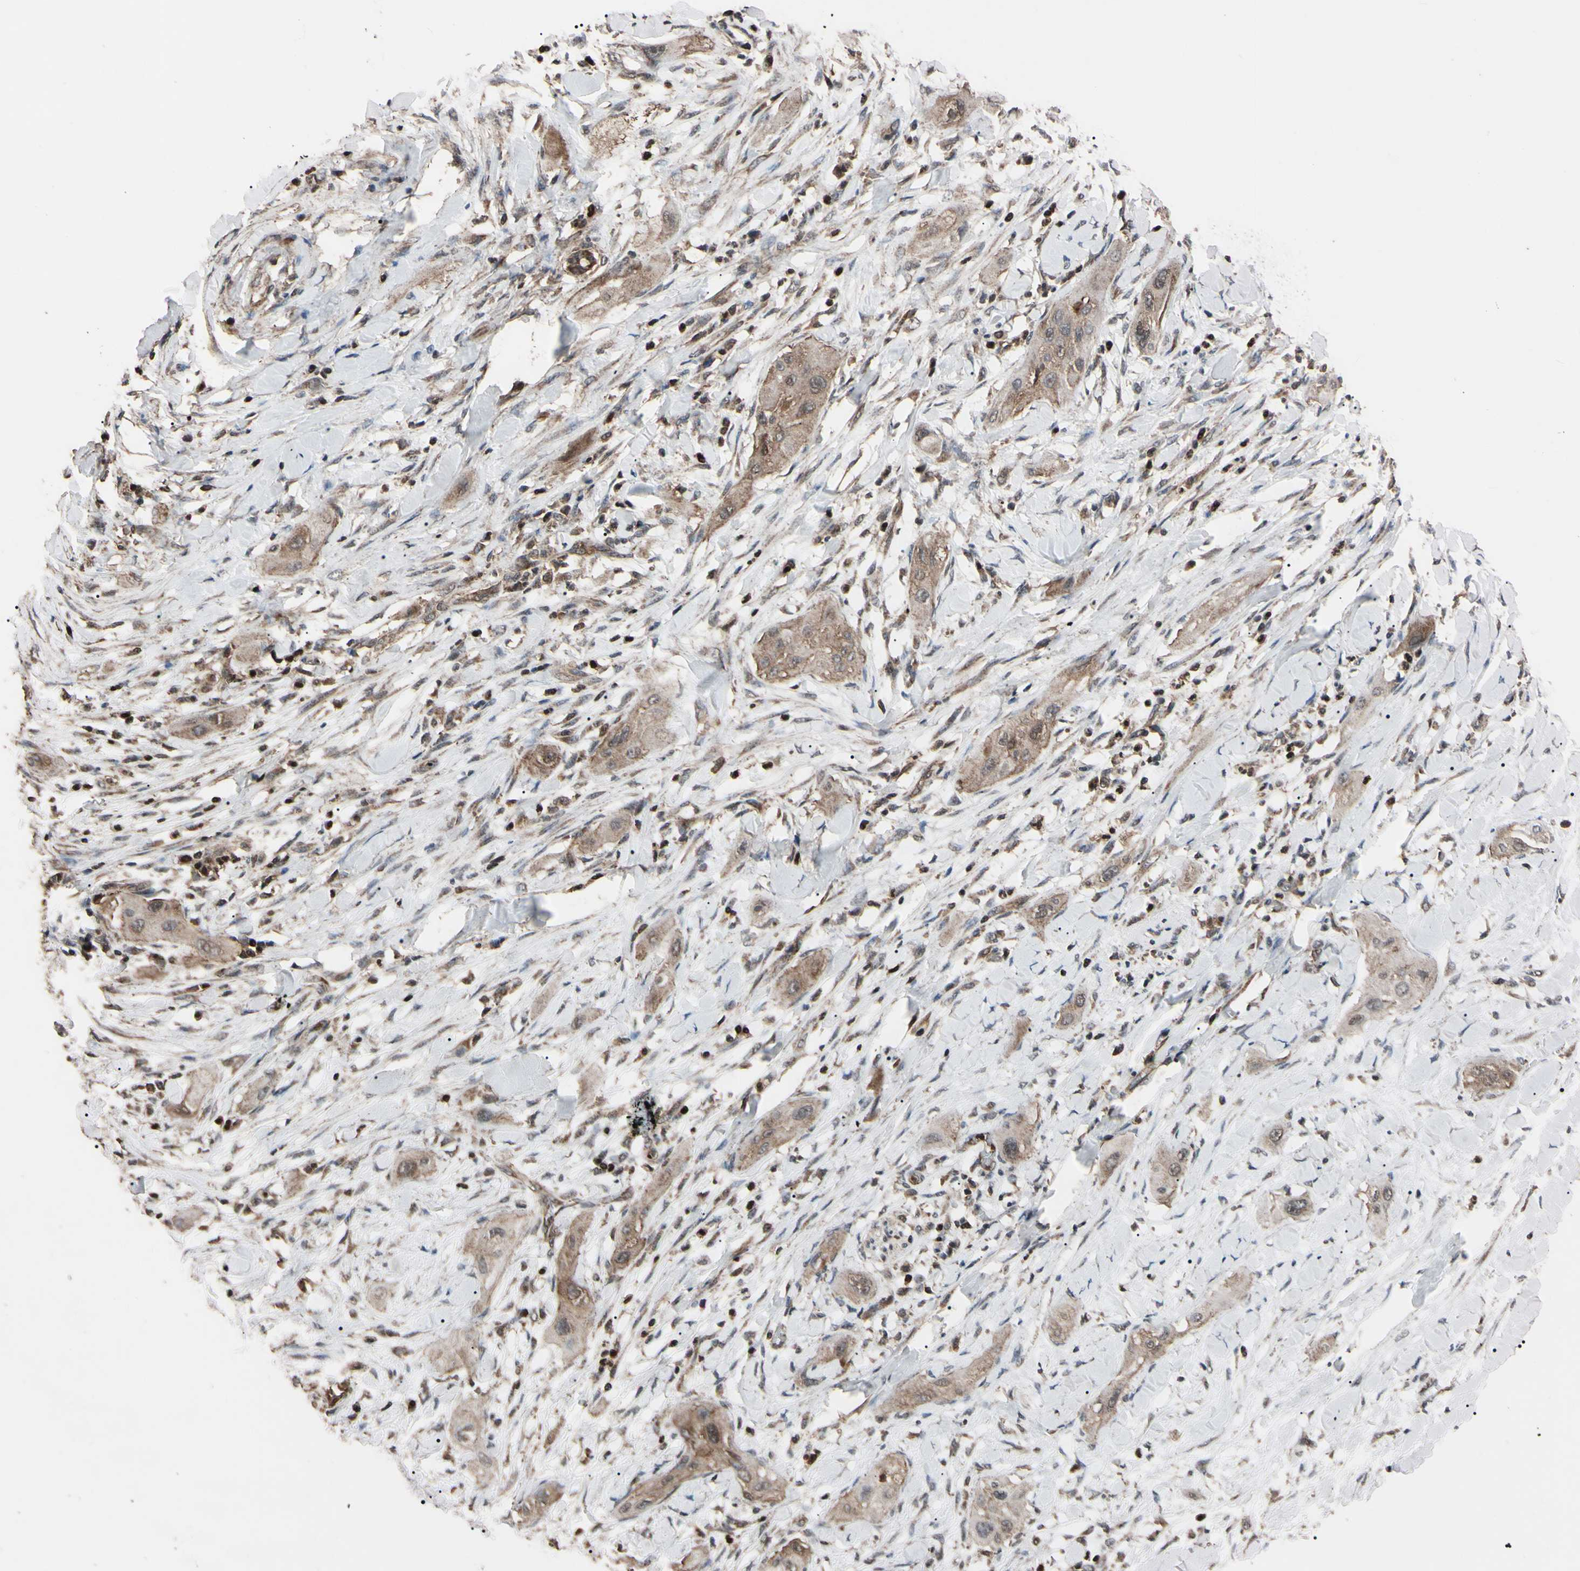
{"staining": {"intensity": "weak", "quantity": ">75%", "location": "cytoplasmic/membranous"}, "tissue": "lung cancer", "cell_type": "Tumor cells", "image_type": "cancer", "snomed": [{"axis": "morphology", "description": "Squamous cell carcinoma, NOS"}, {"axis": "topography", "description": "Lung"}], "caption": "Lung cancer (squamous cell carcinoma) stained for a protein displays weak cytoplasmic/membranous positivity in tumor cells.", "gene": "TNFRSF1A", "patient": {"sex": "female", "age": 47}}